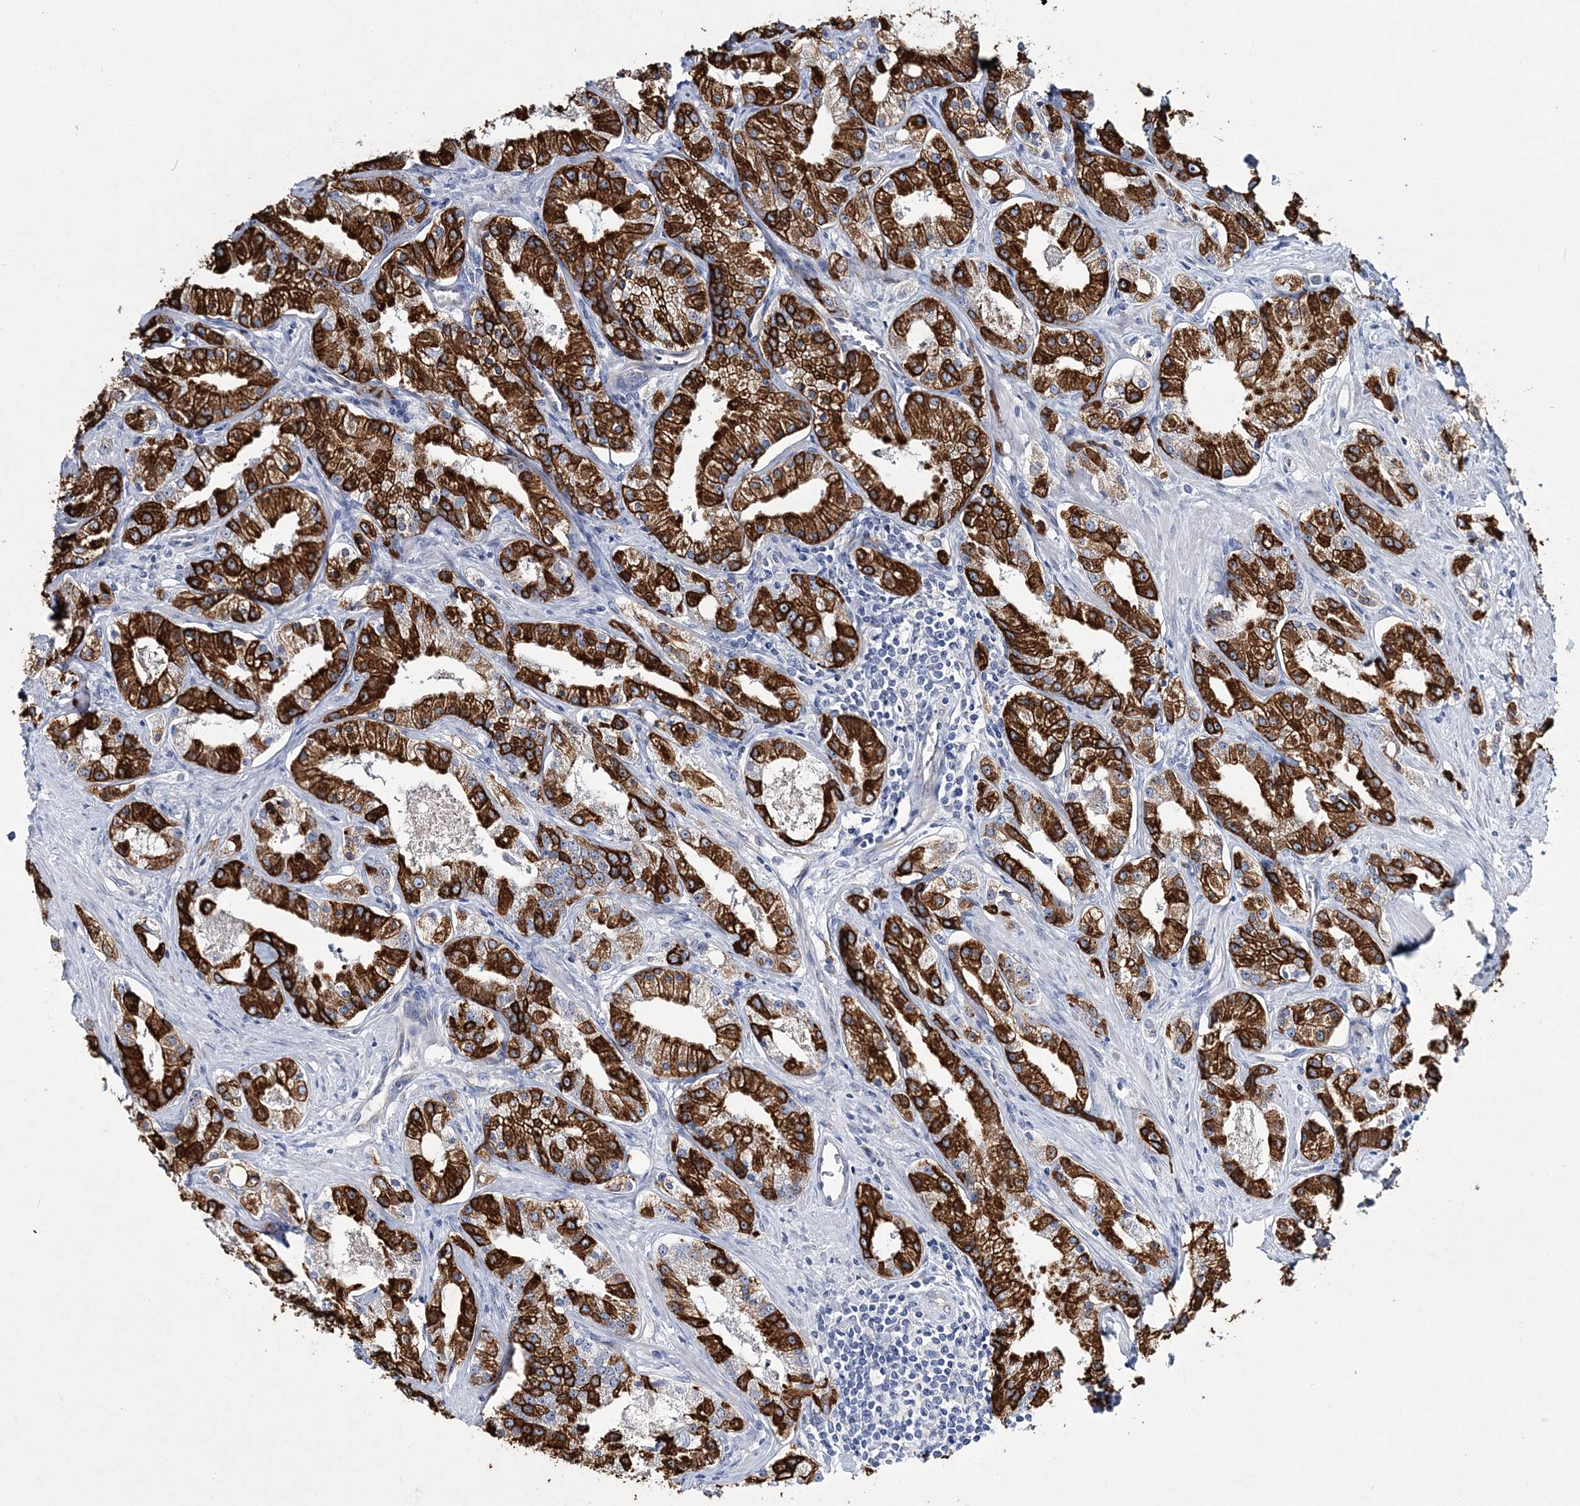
{"staining": {"intensity": "strong", "quantity": ">75%", "location": "cytoplasmic/membranous"}, "tissue": "prostate cancer", "cell_type": "Tumor cells", "image_type": "cancer", "snomed": [{"axis": "morphology", "description": "Adenocarcinoma, Low grade"}, {"axis": "topography", "description": "Prostate"}], "caption": "Tumor cells display strong cytoplasmic/membranous positivity in about >75% of cells in prostate cancer (adenocarcinoma (low-grade)). (DAB (3,3'-diaminobenzidine) IHC with brightfield microscopy, high magnification).", "gene": "ADGRL1", "patient": {"sex": "male", "age": 69}}